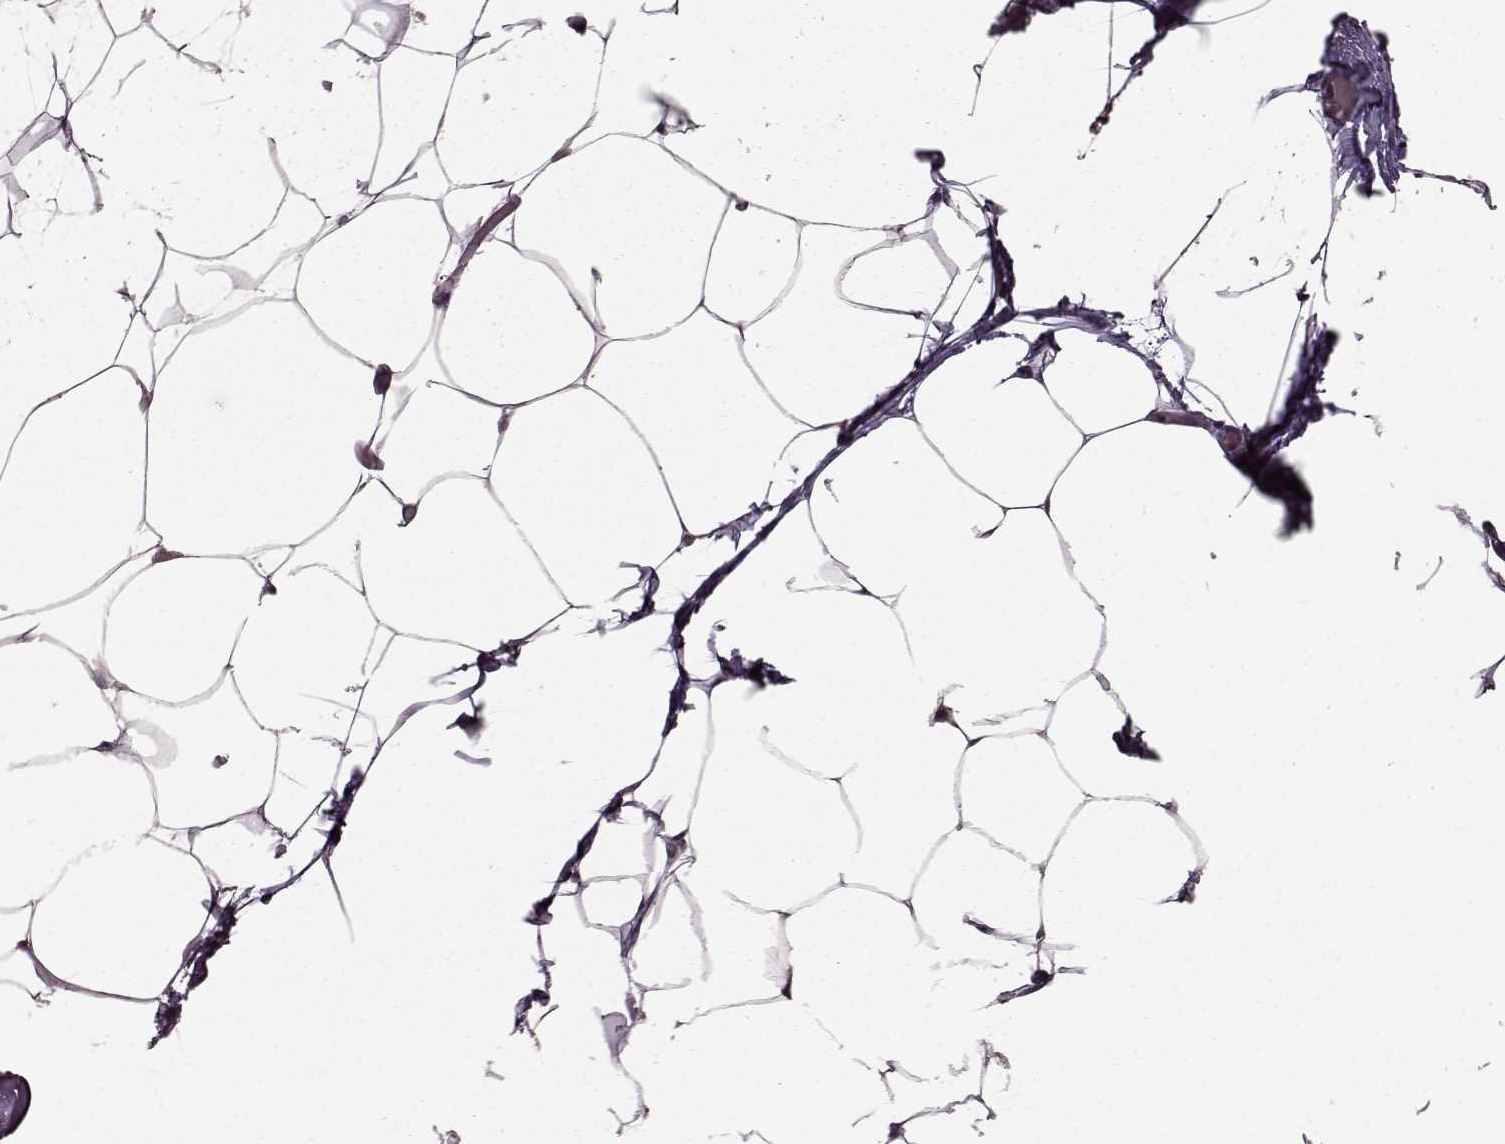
{"staining": {"intensity": "weak", "quantity": ">75%", "location": "cytoplasmic/membranous"}, "tissue": "adipose tissue", "cell_type": "Adipocytes", "image_type": "normal", "snomed": [{"axis": "morphology", "description": "Normal tissue, NOS"}, {"axis": "topography", "description": "Adipose tissue"}], "caption": "High-power microscopy captured an immunohistochemistry image of benign adipose tissue, revealing weak cytoplasmic/membranous staining in approximately >75% of adipocytes.", "gene": "FNIP2", "patient": {"sex": "male", "age": 57}}